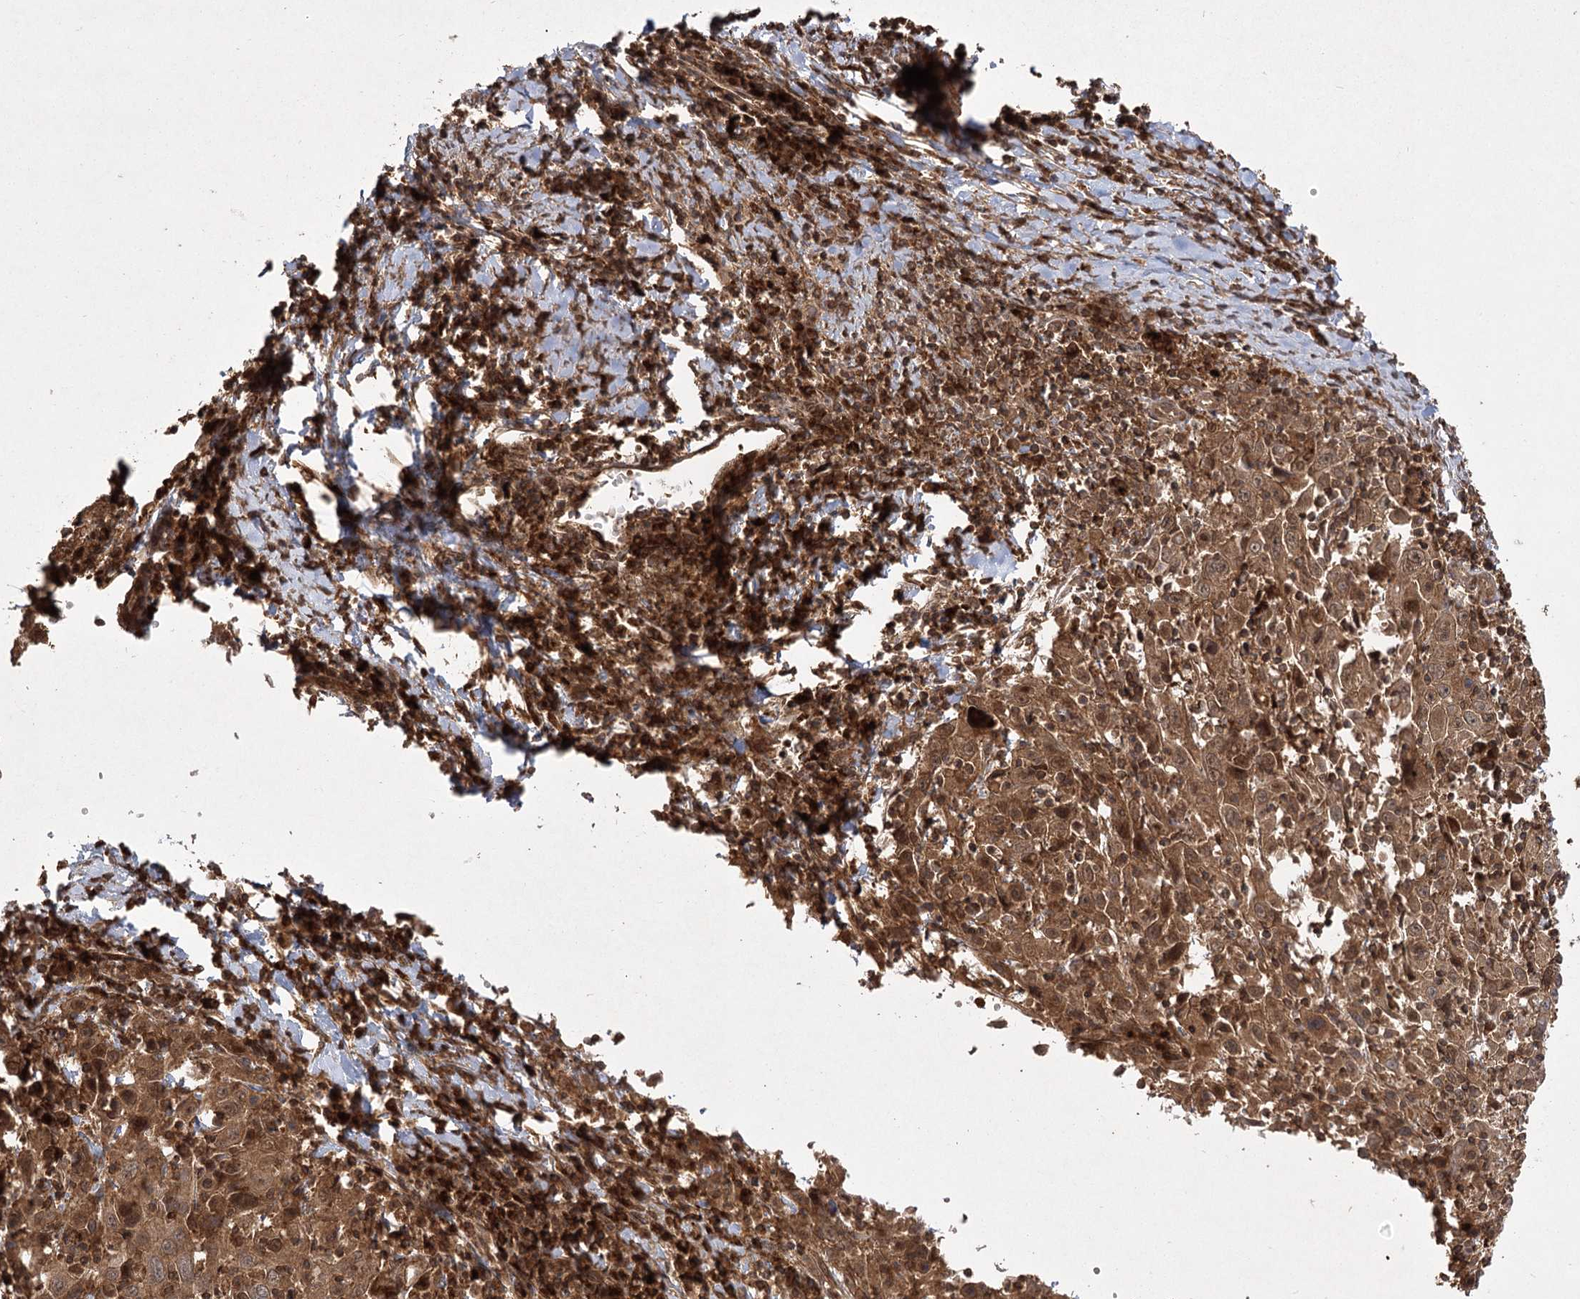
{"staining": {"intensity": "moderate", "quantity": ">75%", "location": "cytoplasmic/membranous,nuclear"}, "tissue": "cervical cancer", "cell_type": "Tumor cells", "image_type": "cancer", "snomed": [{"axis": "morphology", "description": "Squamous cell carcinoma, NOS"}, {"axis": "topography", "description": "Cervix"}], "caption": "High-magnification brightfield microscopy of cervical cancer stained with DAB (3,3'-diaminobenzidine) (brown) and counterstained with hematoxylin (blue). tumor cells exhibit moderate cytoplasmic/membranous and nuclear positivity is present in approximately>75% of cells. (DAB IHC with brightfield microscopy, high magnification).", "gene": "MDFIC", "patient": {"sex": "female", "age": 46}}